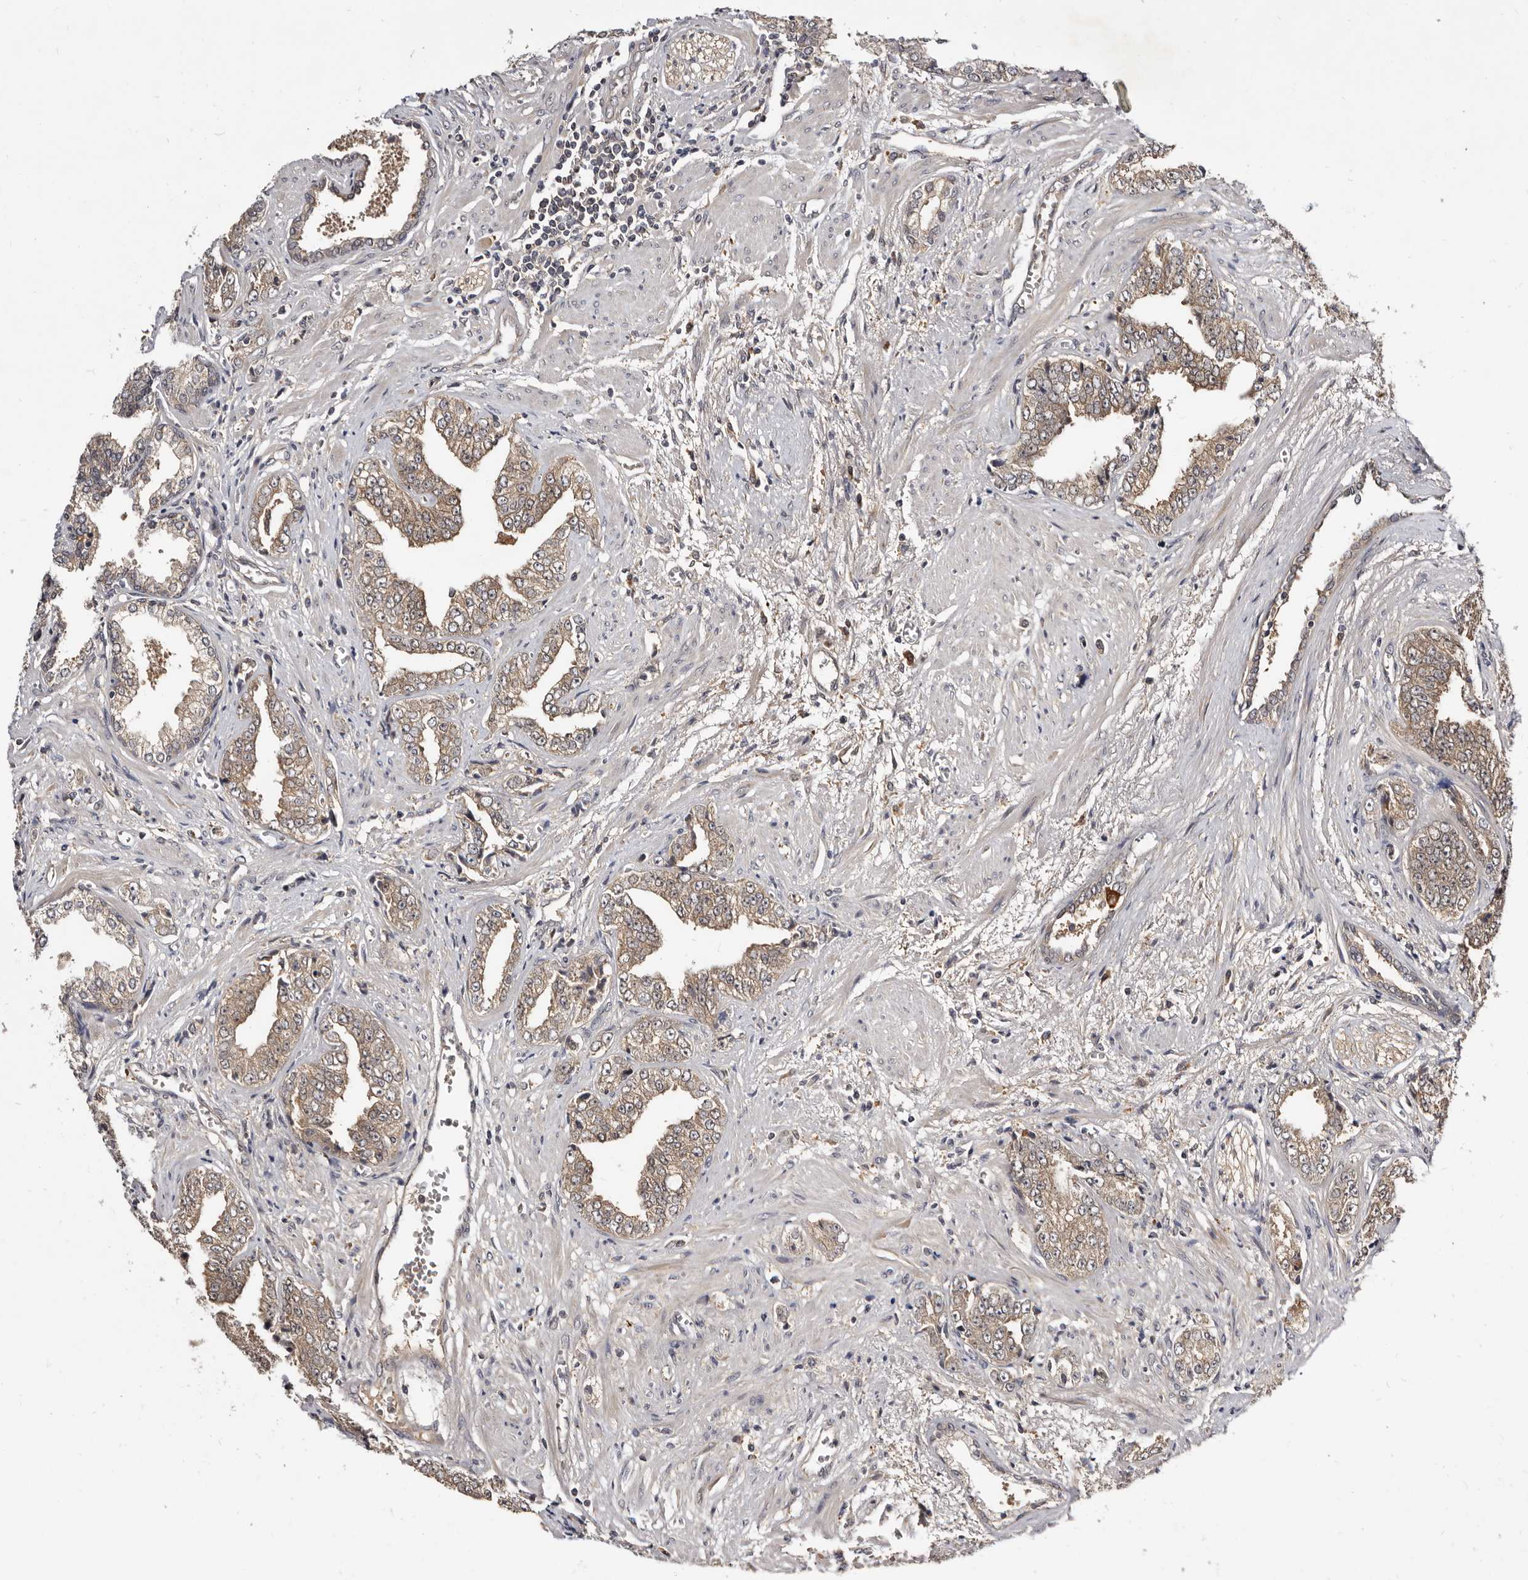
{"staining": {"intensity": "weak", "quantity": "25%-75%", "location": "cytoplasmic/membranous"}, "tissue": "prostate cancer", "cell_type": "Tumor cells", "image_type": "cancer", "snomed": [{"axis": "morphology", "description": "Adenocarcinoma, High grade"}, {"axis": "topography", "description": "Prostate"}], "caption": "A photomicrograph of prostate cancer stained for a protein displays weak cytoplasmic/membranous brown staining in tumor cells.", "gene": "INAVA", "patient": {"sex": "male", "age": 71}}